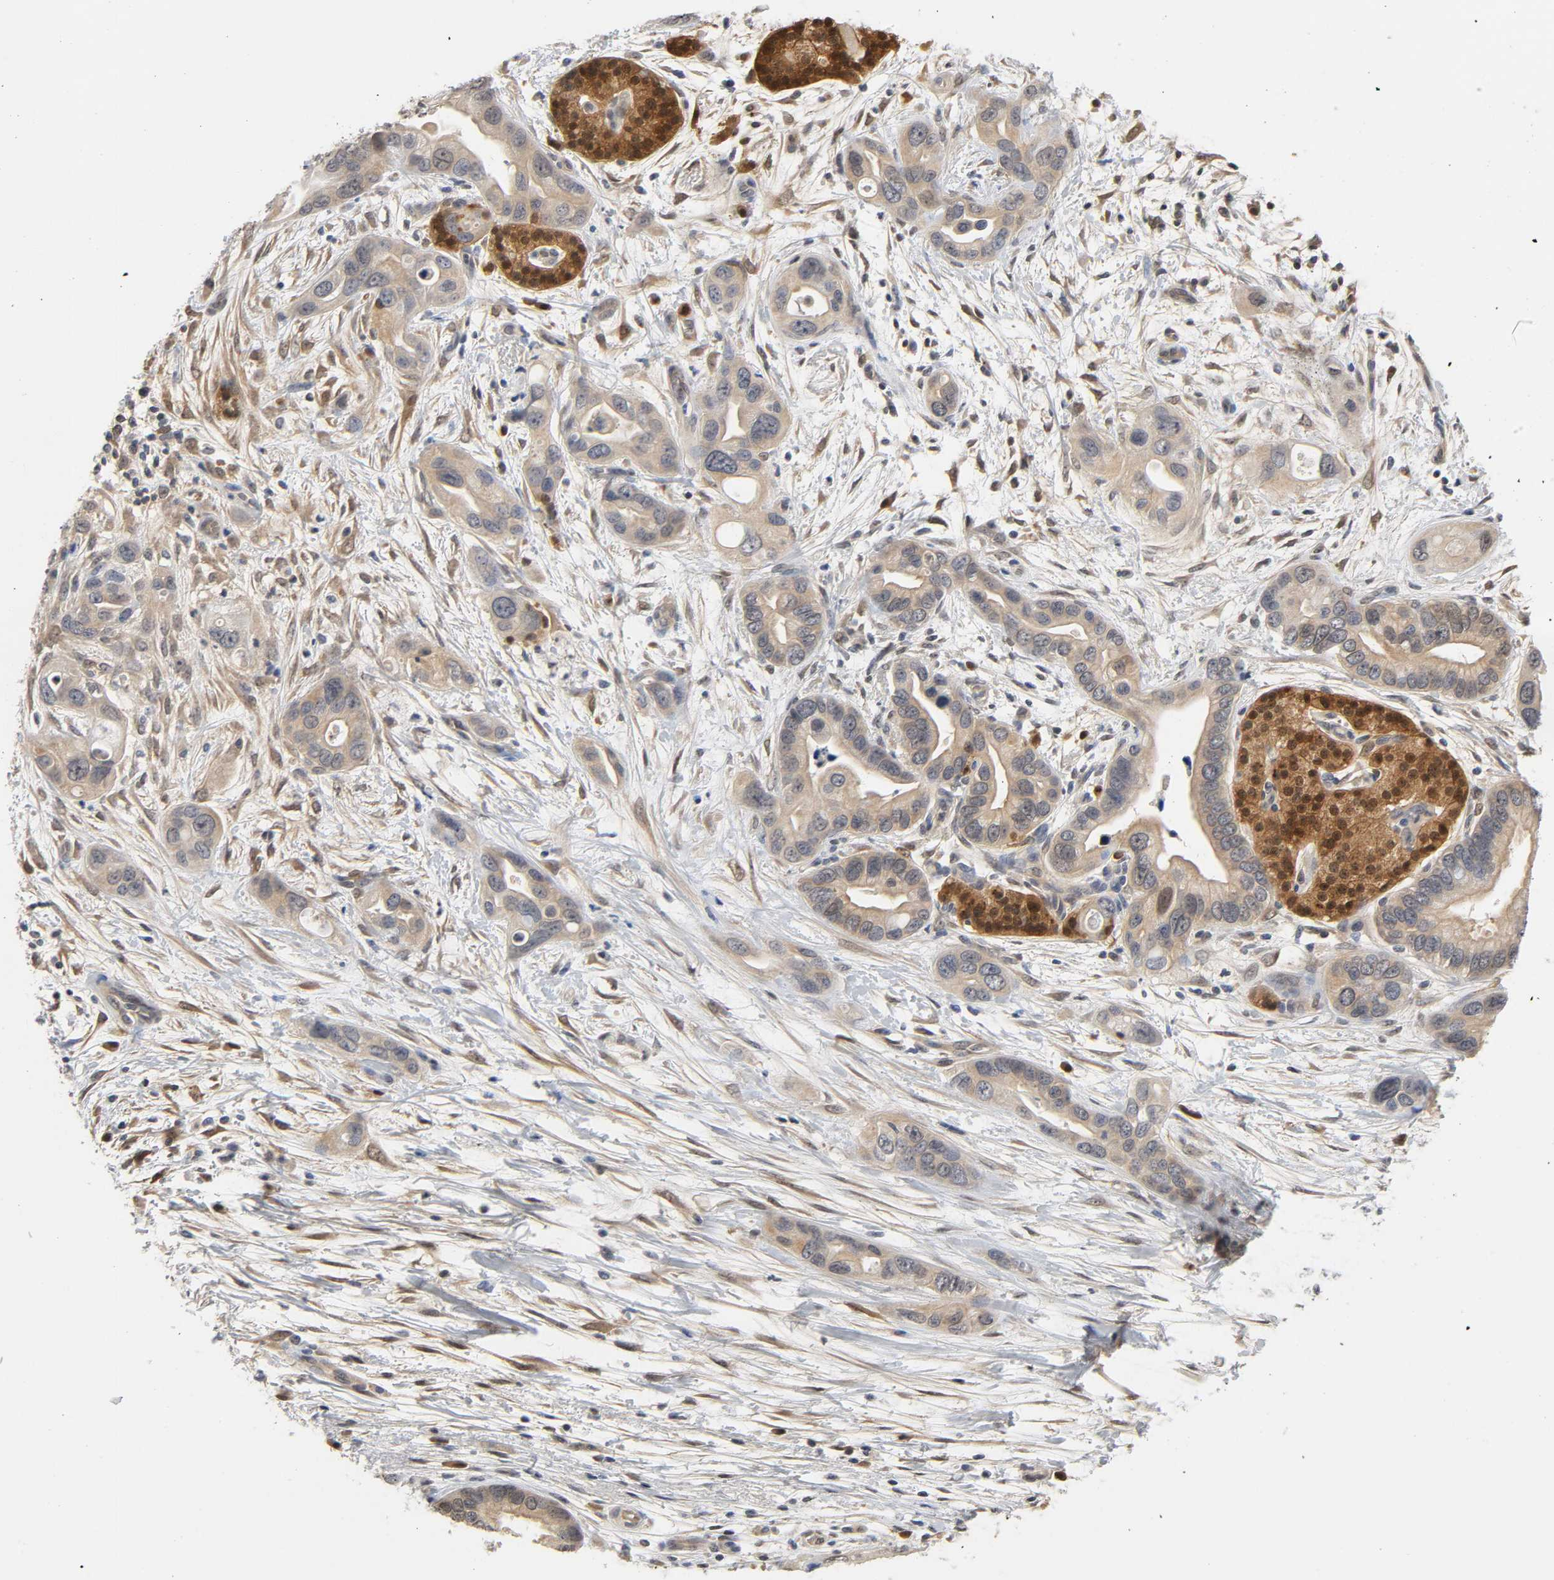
{"staining": {"intensity": "moderate", "quantity": ">75%", "location": "cytoplasmic/membranous,nuclear"}, "tissue": "pancreatic cancer", "cell_type": "Tumor cells", "image_type": "cancer", "snomed": [{"axis": "morphology", "description": "Adenocarcinoma, NOS"}, {"axis": "topography", "description": "Pancreas"}], "caption": "Immunohistochemistry histopathology image of human pancreatic cancer (adenocarcinoma) stained for a protein (brown), which shows medium levels of moderate cytoplasmic/membranous and nuclear staining in approximately >75% of tumor cells.", "gene": "MIF", "patient": {"sex": "female", "age": 77}}